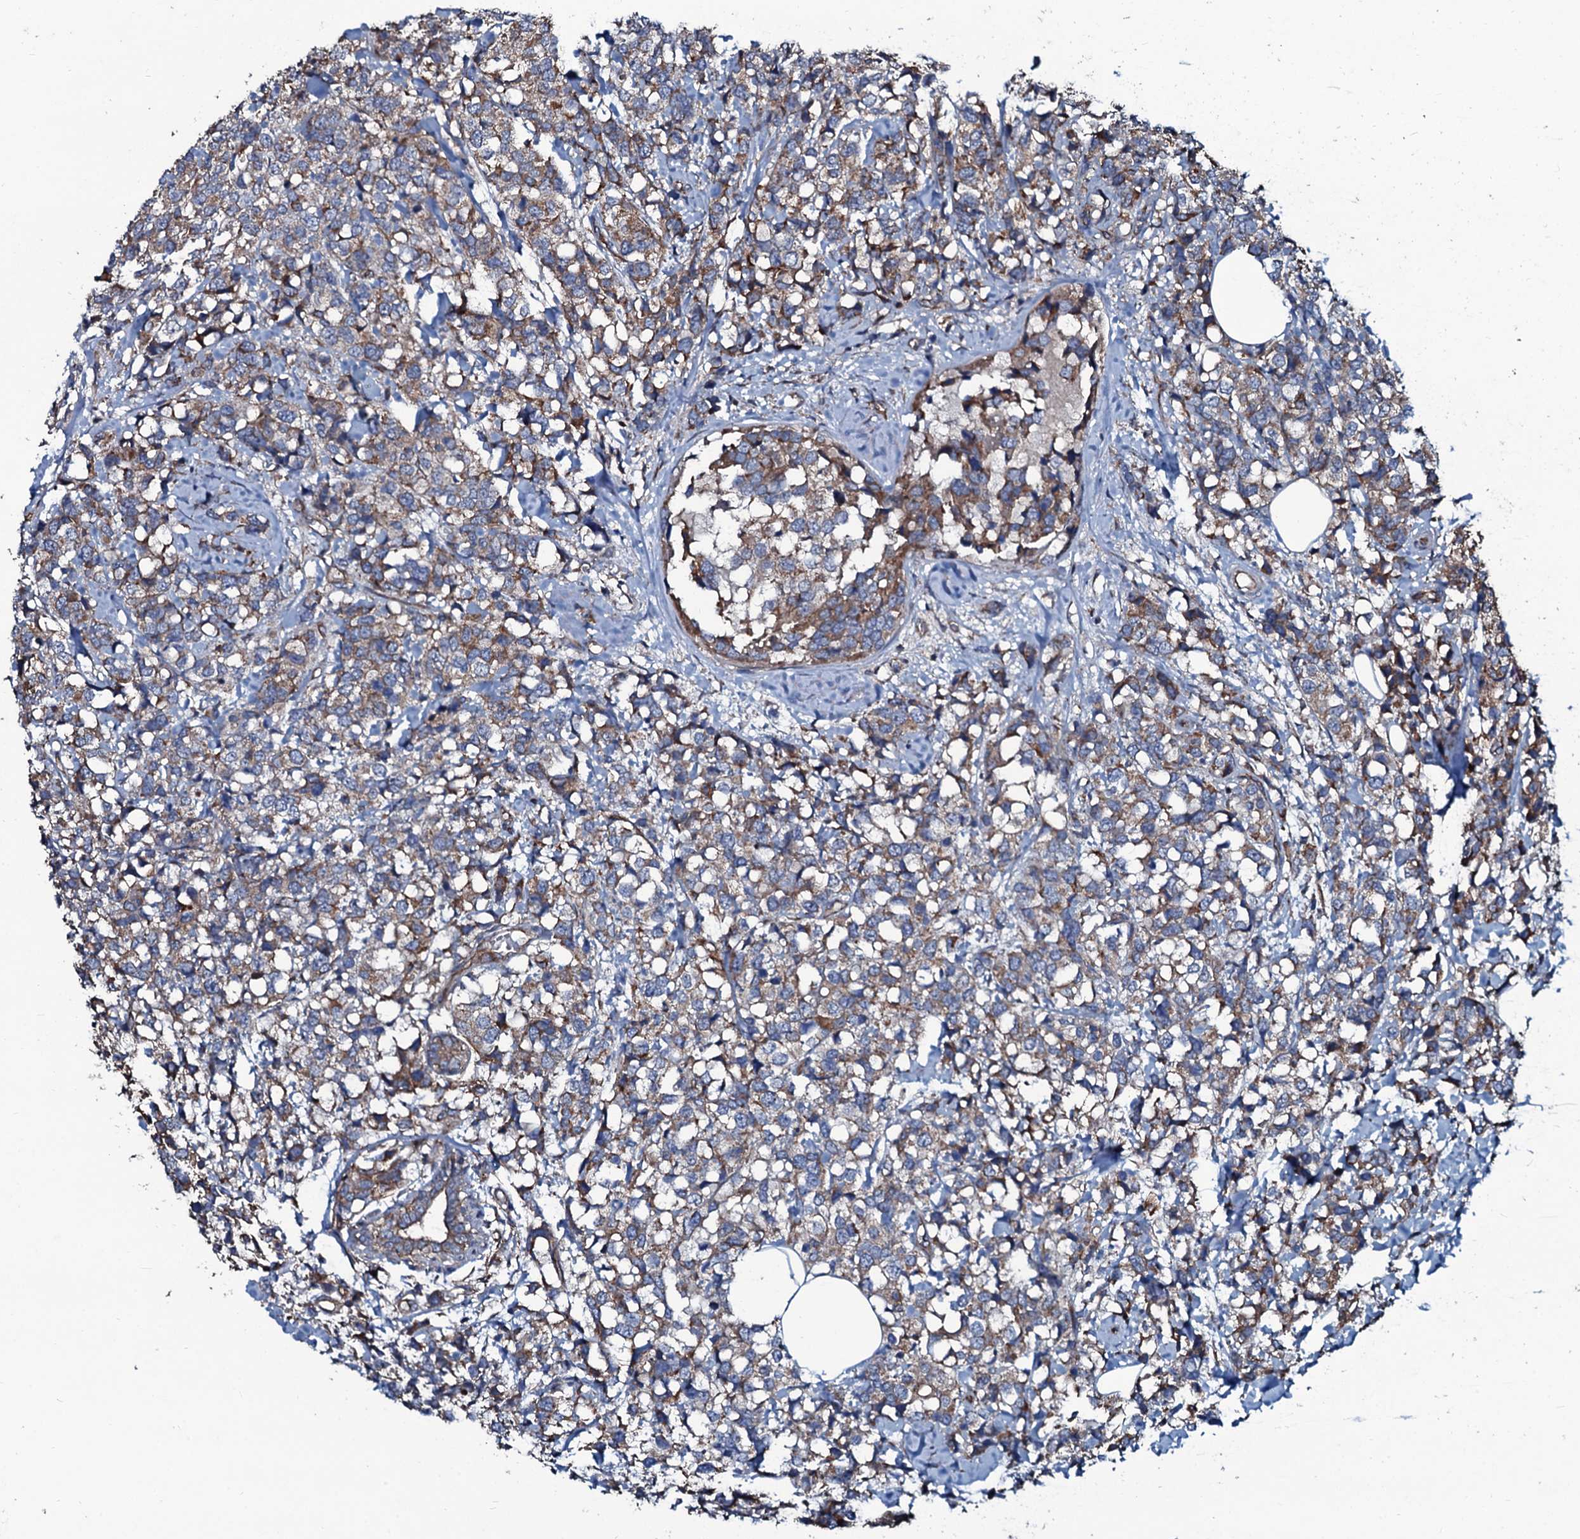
{"staining": {"intensity": "moderate", "quantity": "25%-75%", "location": "cytoplasmic/membranous"}, "tissue": "breast cancer", "cell_type": "Tumor cells", "image_type": "cancer", "snomed": [{"axis": "morphology", "description": "Lobular carcinoma"}, {"axis": "topography", "description": "Breast"}], "caption": "IHC histopathology image of neoplastic tissue: human breast lobular carcinoma stained using IHC reveals medium levels of moderate protein expression localized specifically in the cytoplasmic/membranous of tumor cells, appearing as a cytoplasmic/membranous brown color.", "gene": "DMAC2", "patient": {"sex": "female", "age": 59}}